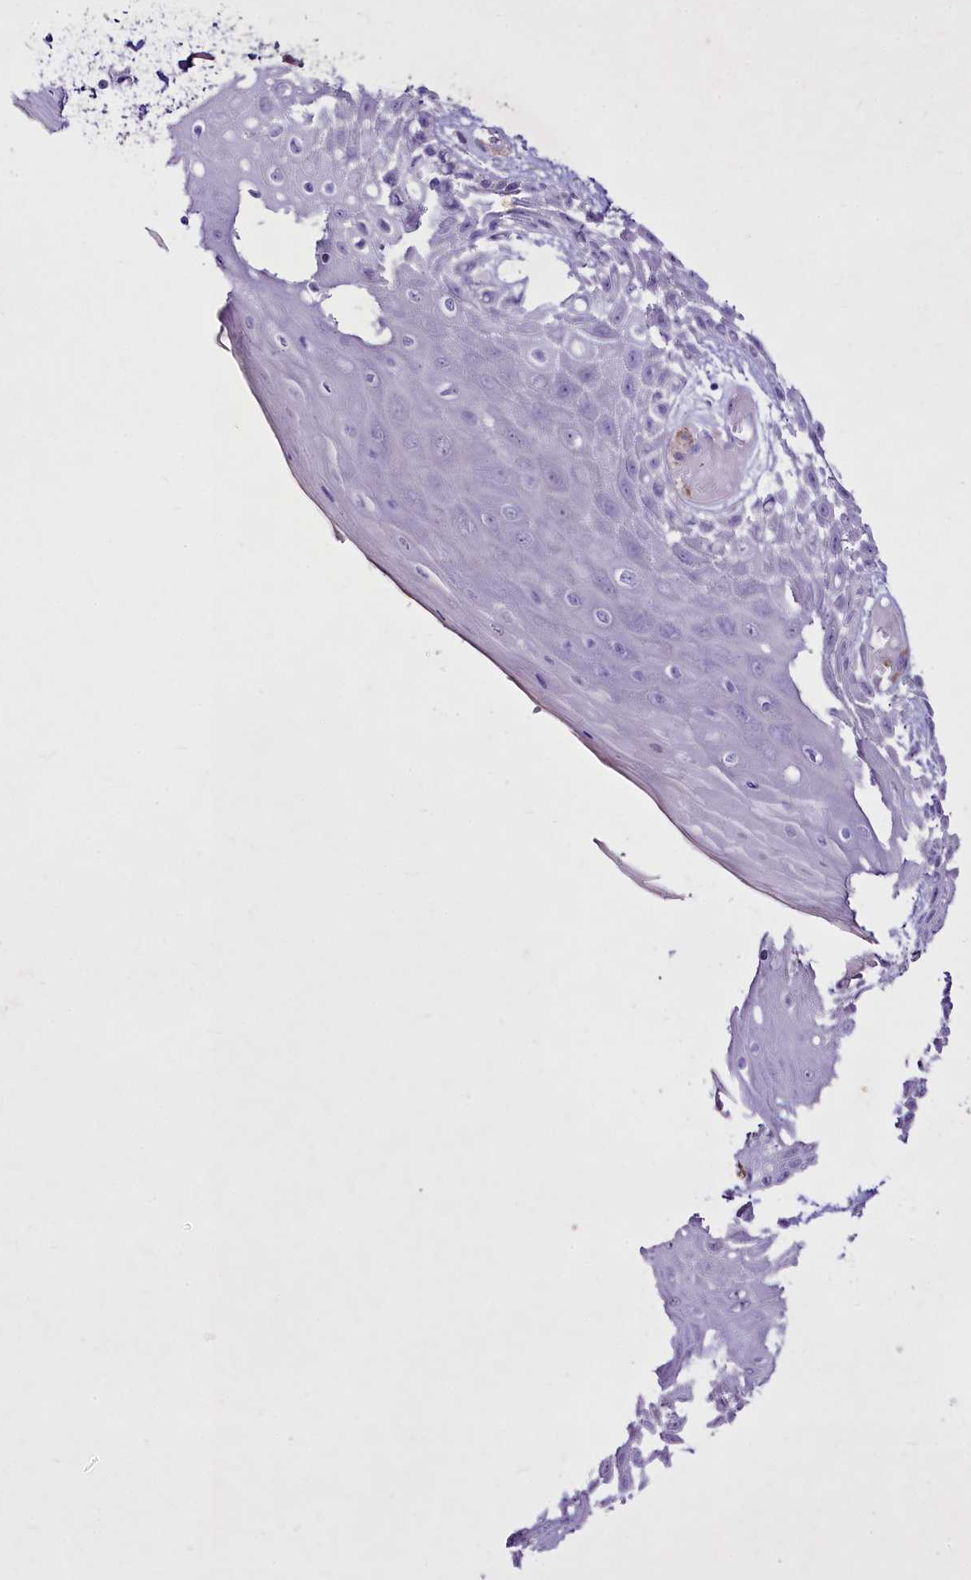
{"staining": {"intensity": "negative", "quantity": "none", "location": "none"}, "tissue": "skin", "cell_type": "Epidermal cells", "image_type": "normal", "snomed": [{"axis": "morphology", "description": "Normal tissue, NOS"}, {"axis": "topography", "description": "Anal"}], "caption": "The IHC image has no significant positivity in epidermal cells of skin. Brightfield microscopy of IHC stained with DAB (3,3'-diaminobenzidine) (brown) and hematoxylin (blue), captured at high magnification.", "gene": "FAM209B", "patient": {"sex": "male", "age": 78}}